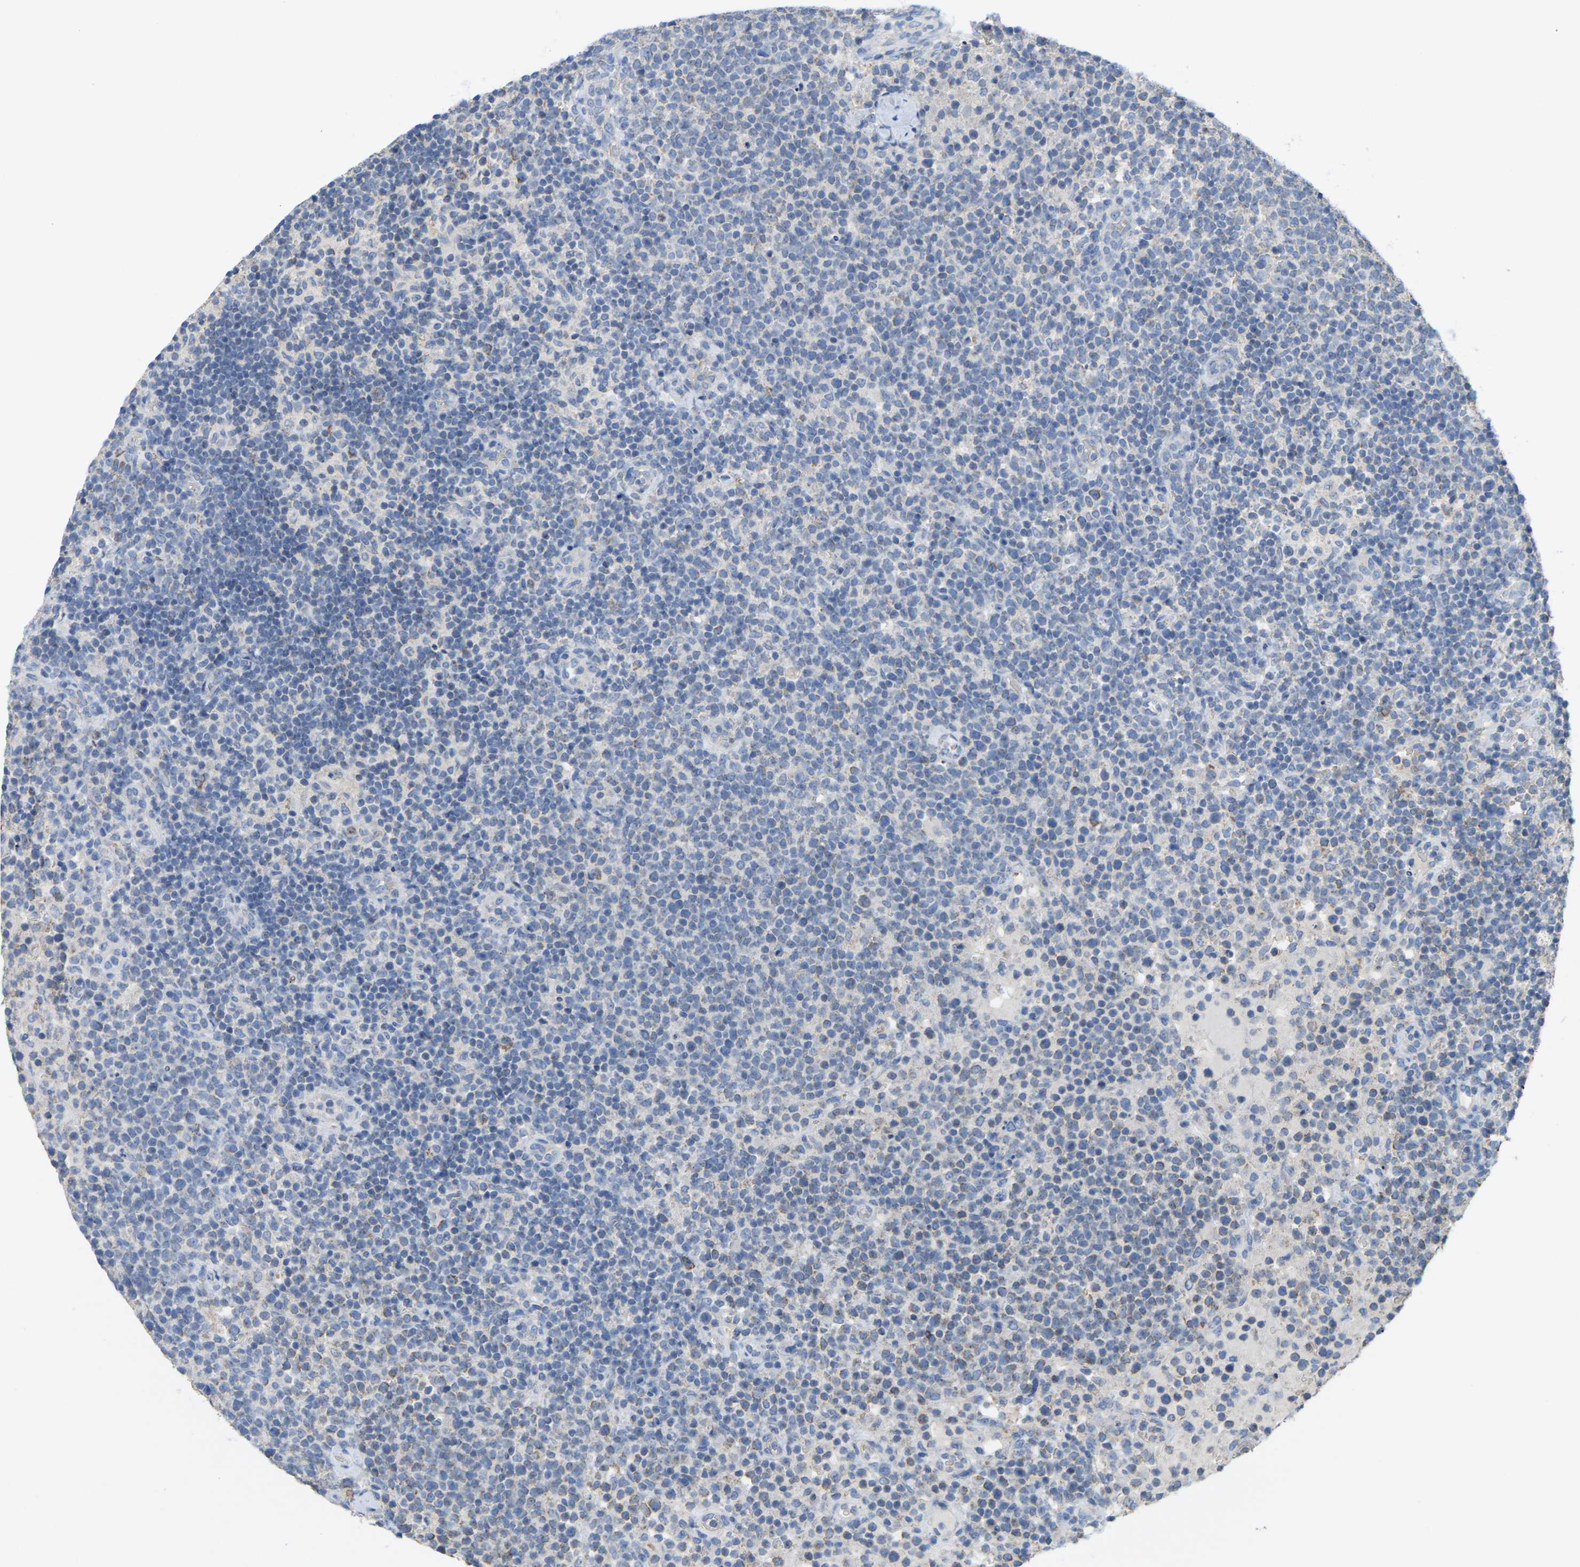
{"staining": {"intensity": "weak", "quantity": "<25%", "location": "cytoplasmic/membranous"}, "tissue": "lymphoma", "cell_type": "Tumor cells", "image_type": "cancer", "snomed": [{"axis": "morphology", "description": "Malignant lymphoma, non-Hodgkin's type, High grade"}, {"axis": "topography", "description": "Lymph node"}], "caption": "Photomicrograph shows no significant protein positivity in tumor cells of lymphoma.", "gene": "SERPINB5", "patient": {"sex": "male", "age": 61}}